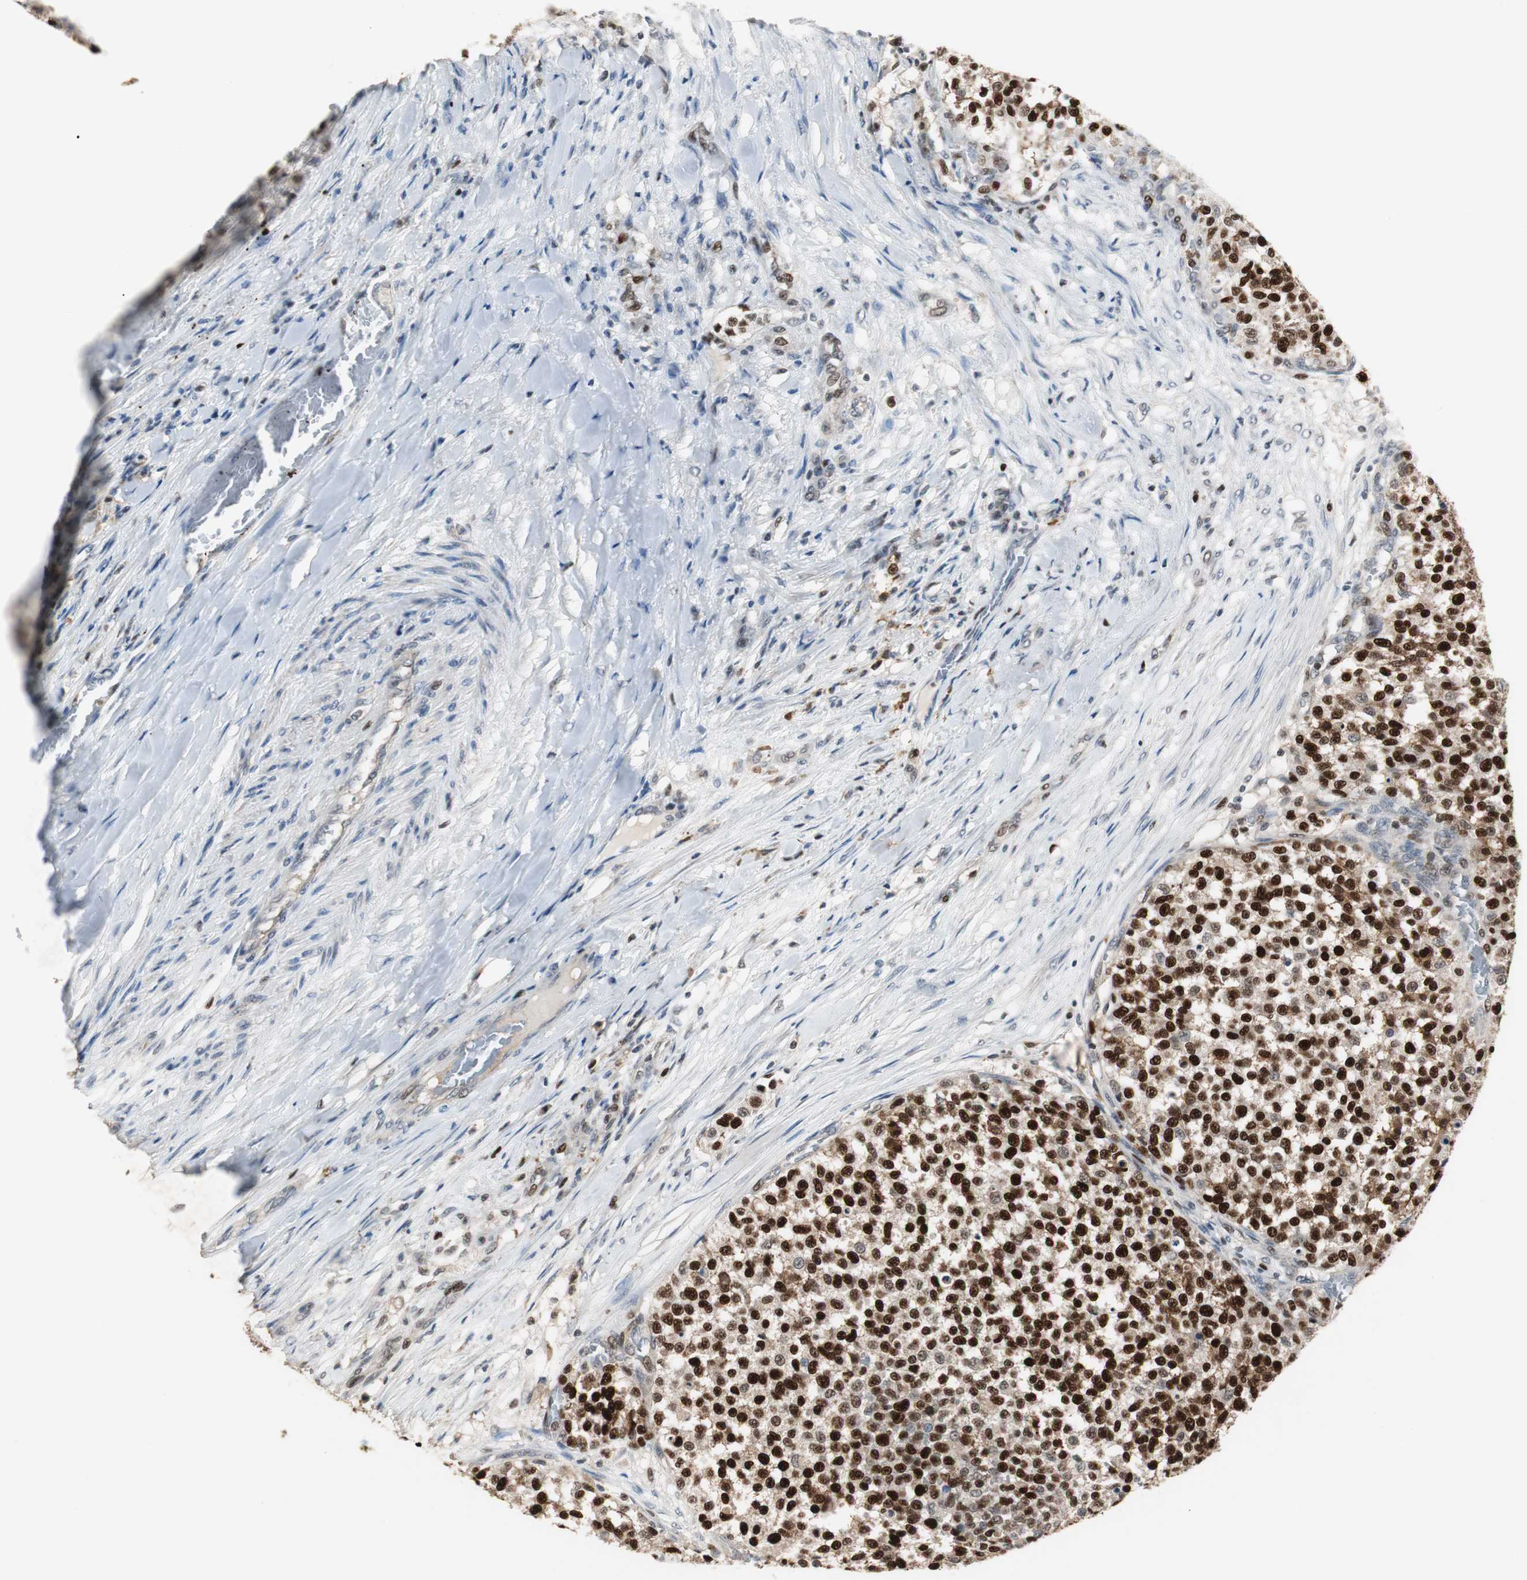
{"staining": {"intensity": "strong", "quantity": ">75%", "location": "nuclear"}, "tissue": "testis cancer", "cell_type": "Tumor cells", "image_type": "cancer", "snomed": [{"axis": "morphology", "description": "Seminoma, NOS"}, {"axis": "topography", "description": "Testis"}], "caption": "A histopathology image of testis seminoma stained for a protein shows strong nuclear brown staining in tumor cells.", "gene": "FEN1", "patient": {"sex": "male", "age": 59}}